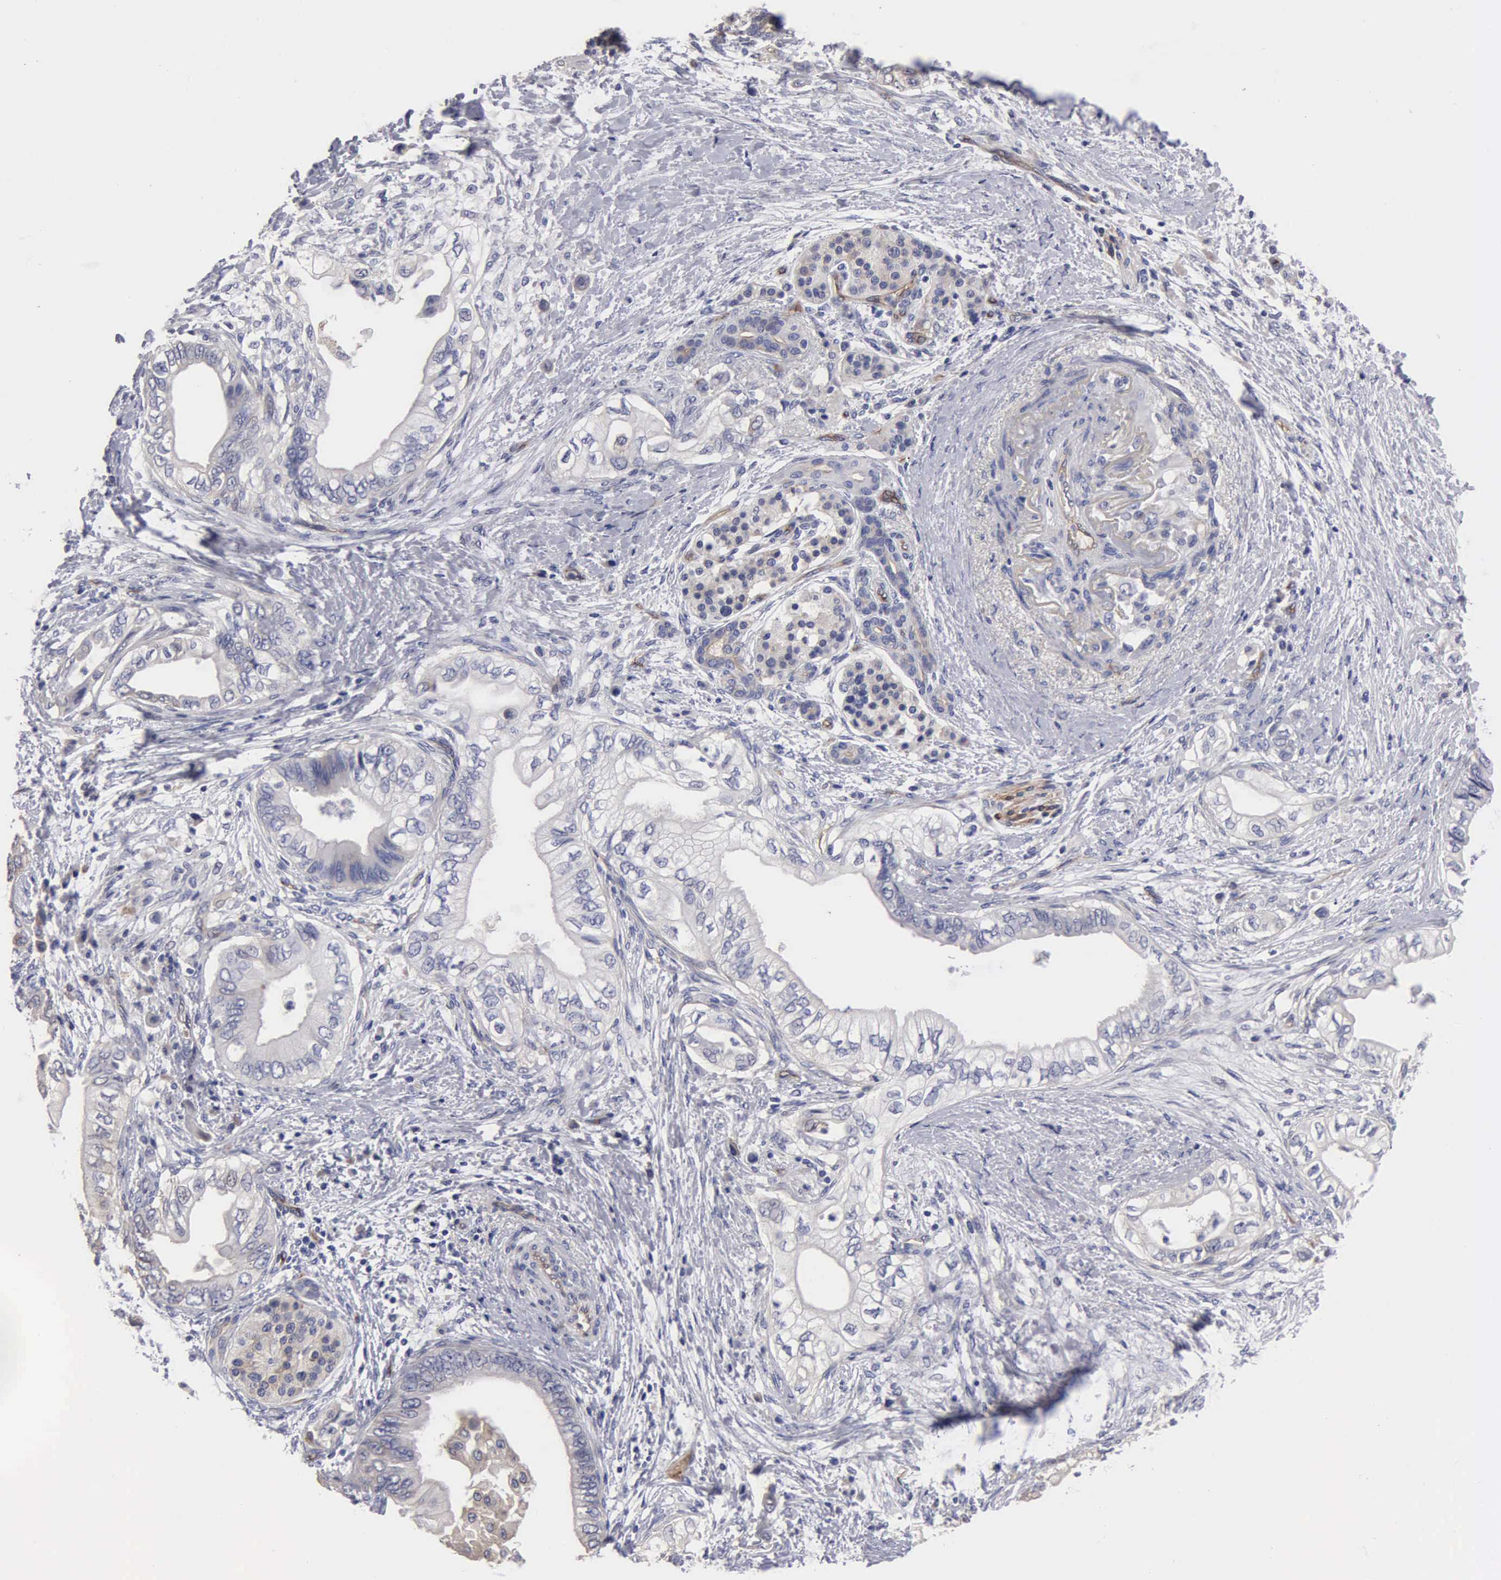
{"staining": {"intensity": "weak", "quantity": "<25%", "location": "cytoplasmic/membranous"}, "tissue": "pancreatic cancer", "cell_type": "Tumor cells", "image_type": "cancer", "snomed": [{"axis": "morphology", "description": "Adenocarcinoma, NOS"}, {"axis": "topography", "description": "Pancreas"}], "caption": "Adenocarcinoma (pancreatic) stained for a protein using immunohistochemistry (IHC) exhibits no expression tumor cells.", "gene": "RDX", "patient": {"sex": "female", "age": 66}}